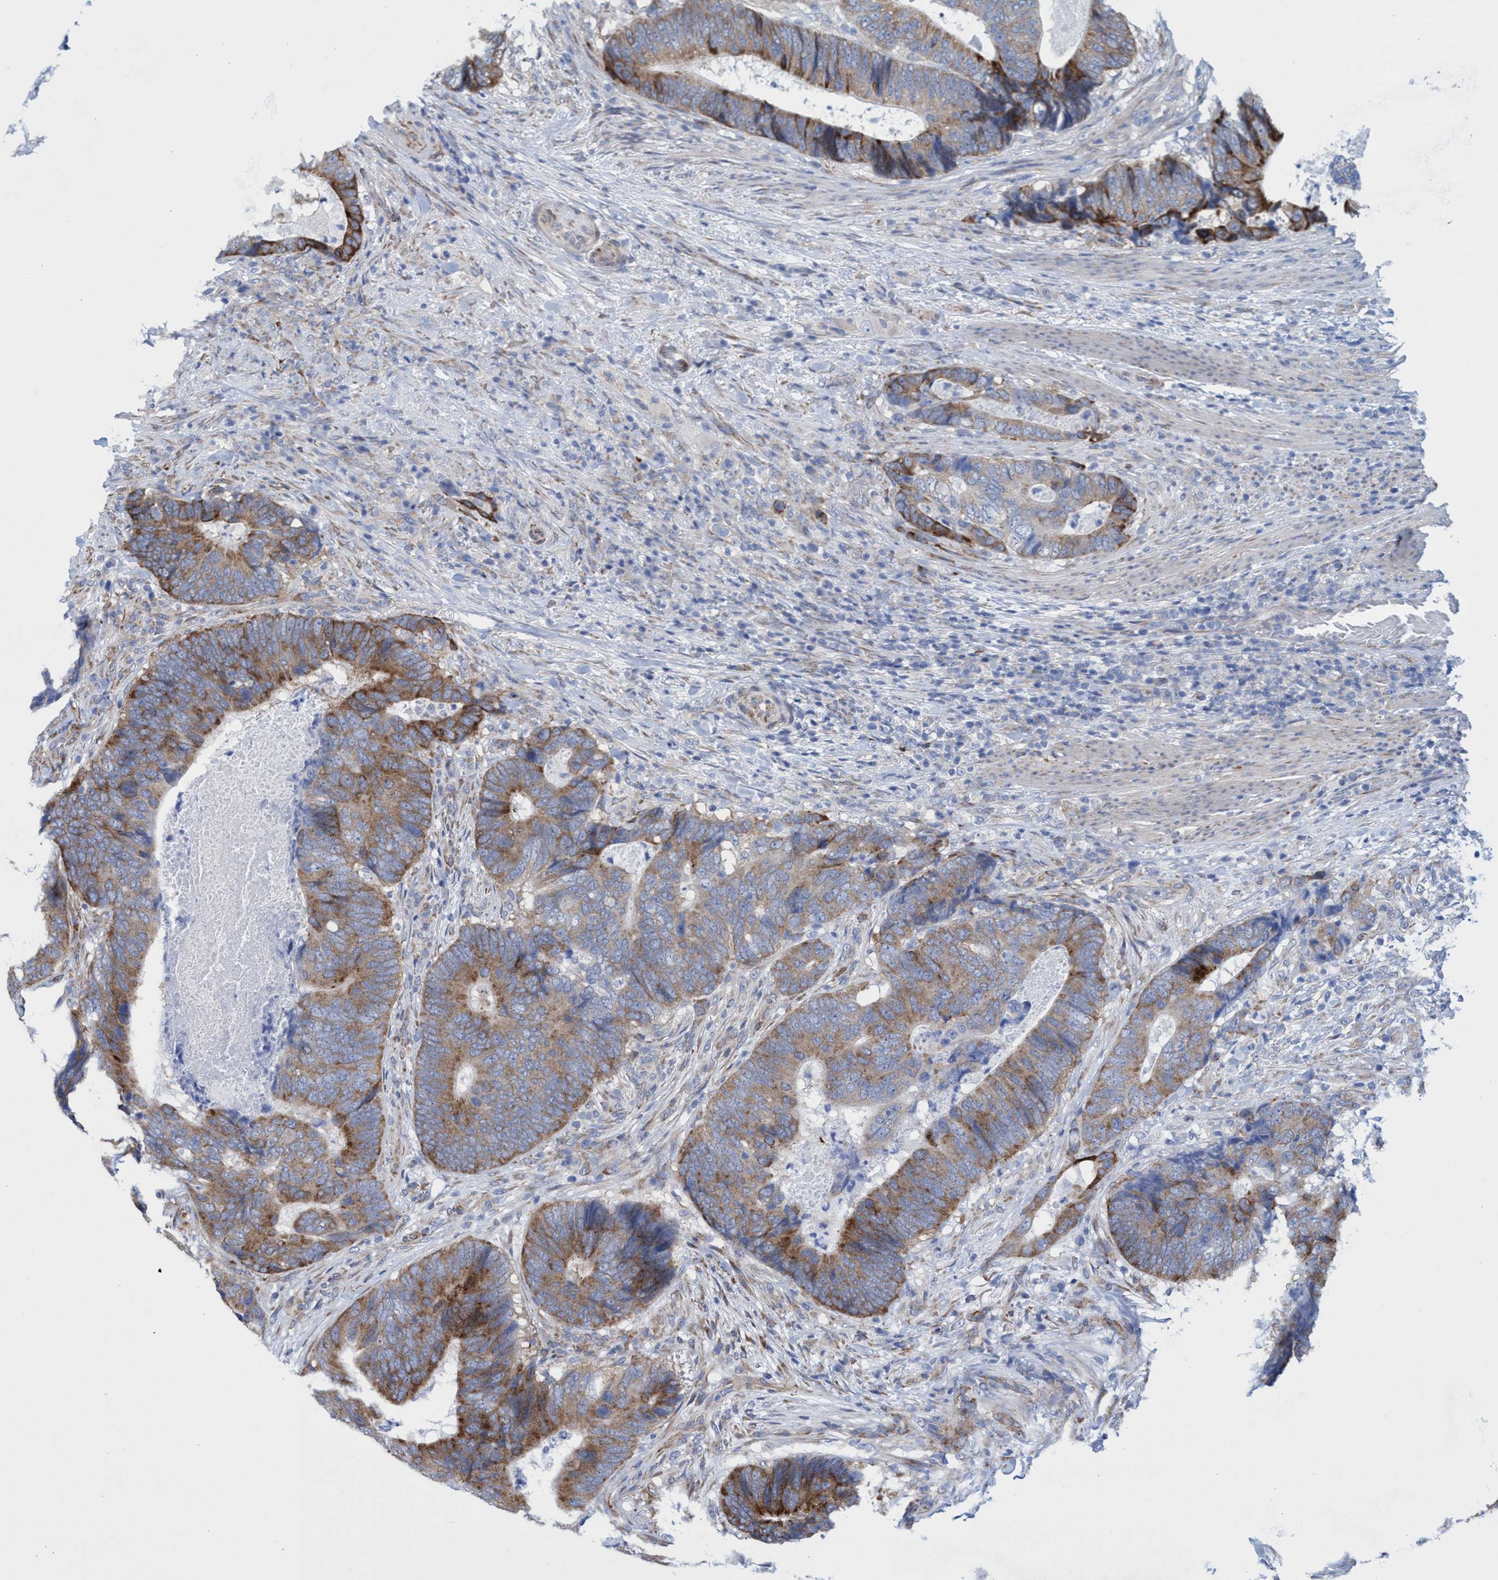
{"staining": {"intensity": "moderate", "quantity": ">75%", "location": "cytoplasmic/membranous"}, "tissue": "colorectal cancer", "cell_type": "Tumor cells", "image_type": "cancer", "snomed": [{"axis": "morphology", "description": "Adenocarcinoma, NOS"}, {"axis": "topography", "description": "Colon"}], "caption": "Protein analysis of colorectal cancer (adenocarcinoma) tissue reveals moderate cytoplasmic/membranous expression in about >75% of tumor cells.", "gene": "R3HCC1", "patient": {"sex": "male", "age": 56}}